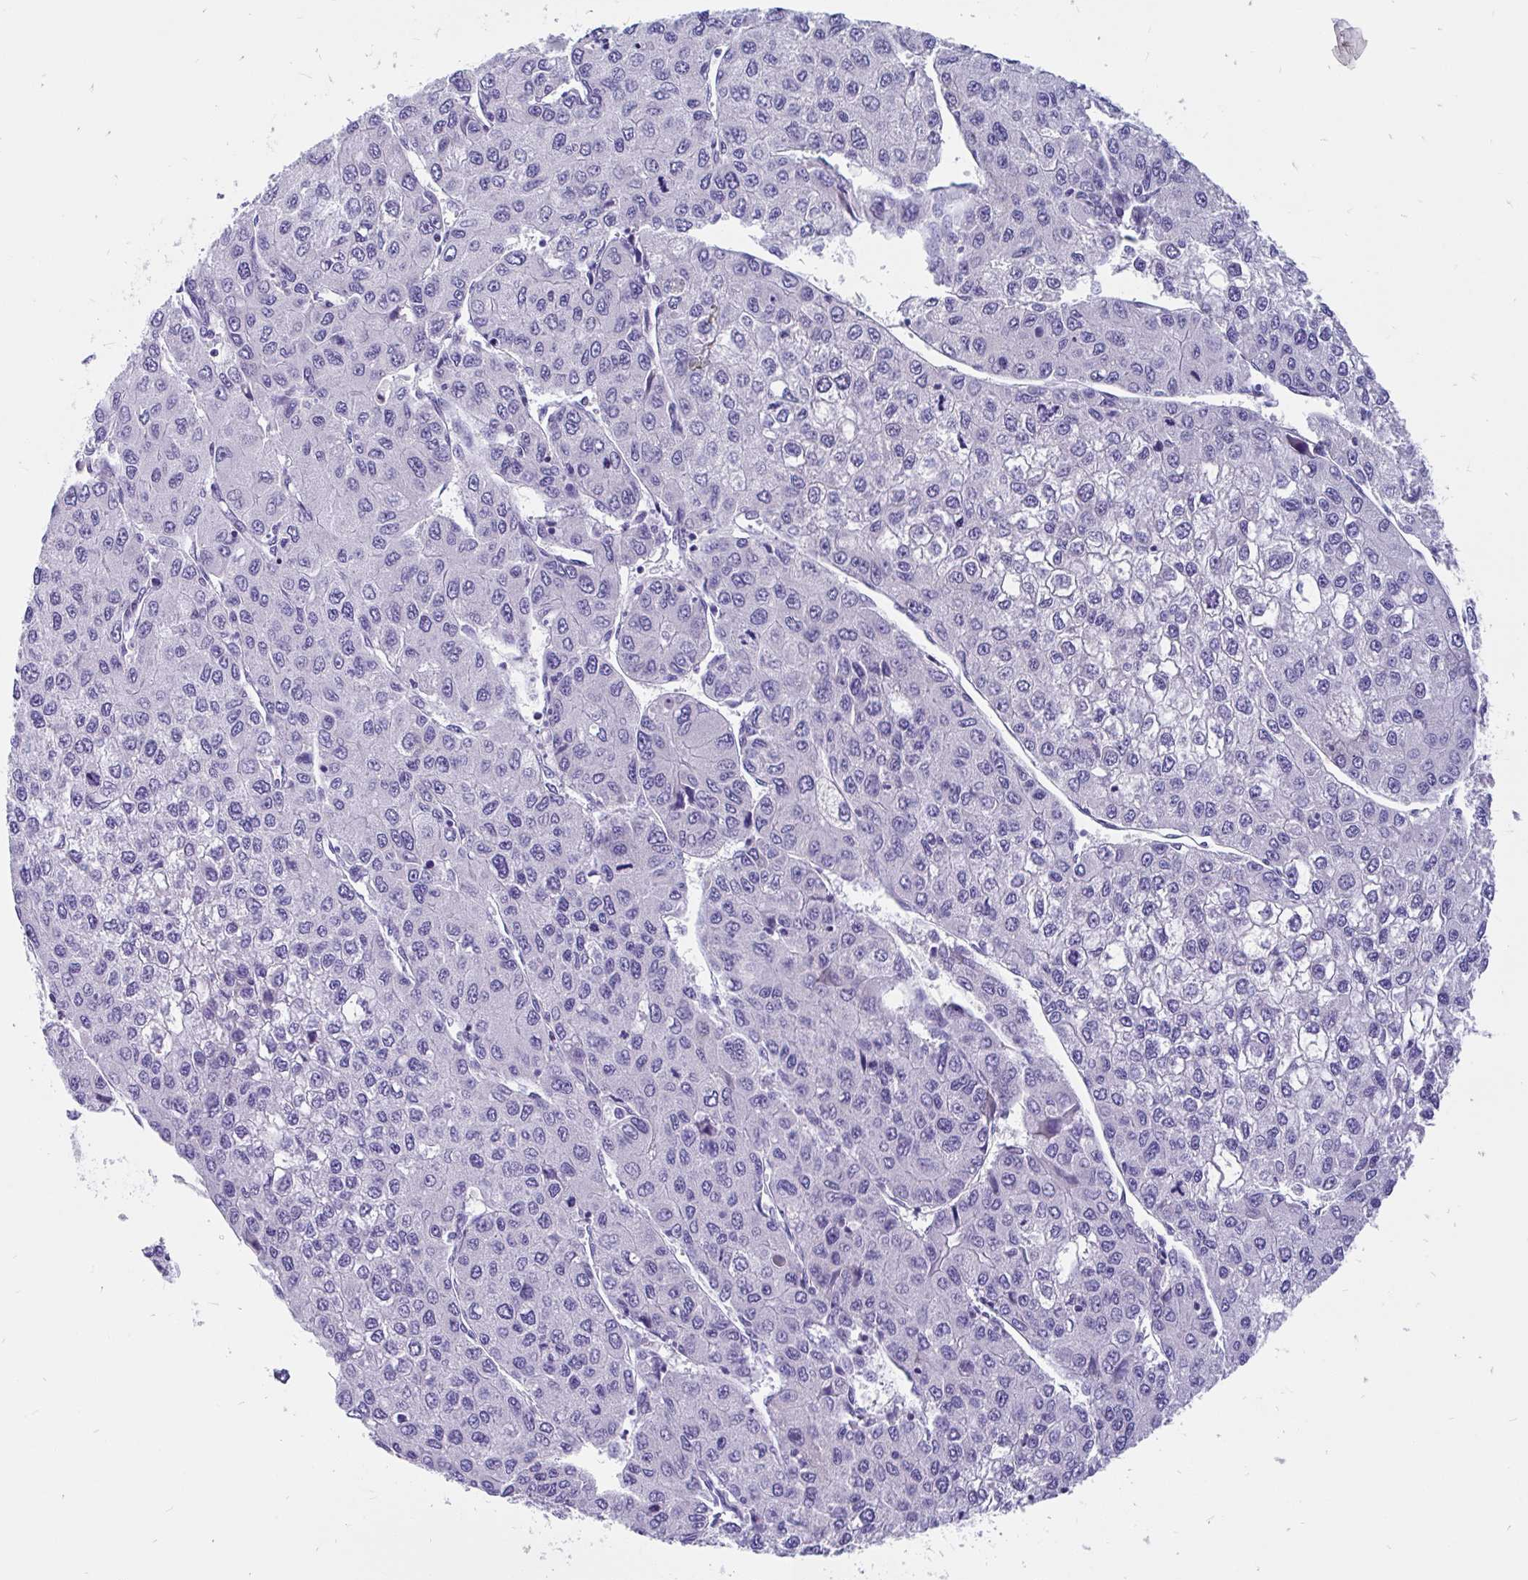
{"staining": {"intensity": "negative", "quantity": "none", "location": "none"}, "tissue": "liver cancer", "cell_type": "Tumor cells", "image_type": "cancer", "snomed": [{"axis": "morphology", "description": "Carcinoma, Hepatocellular, NOS"}, {"axis": "topography", "description": "Liver"}], "caption": "There is no significant staining in tumor cells of liver hepatocellular carcinoma. Brightfield microscopy of immunohistochemistry (IHC) stained with DAB (brown) and hematoxylin (blue), captured at high magnification.", "gene": "KIAA2013", "patient": {"sex": "female", "age": 66}}